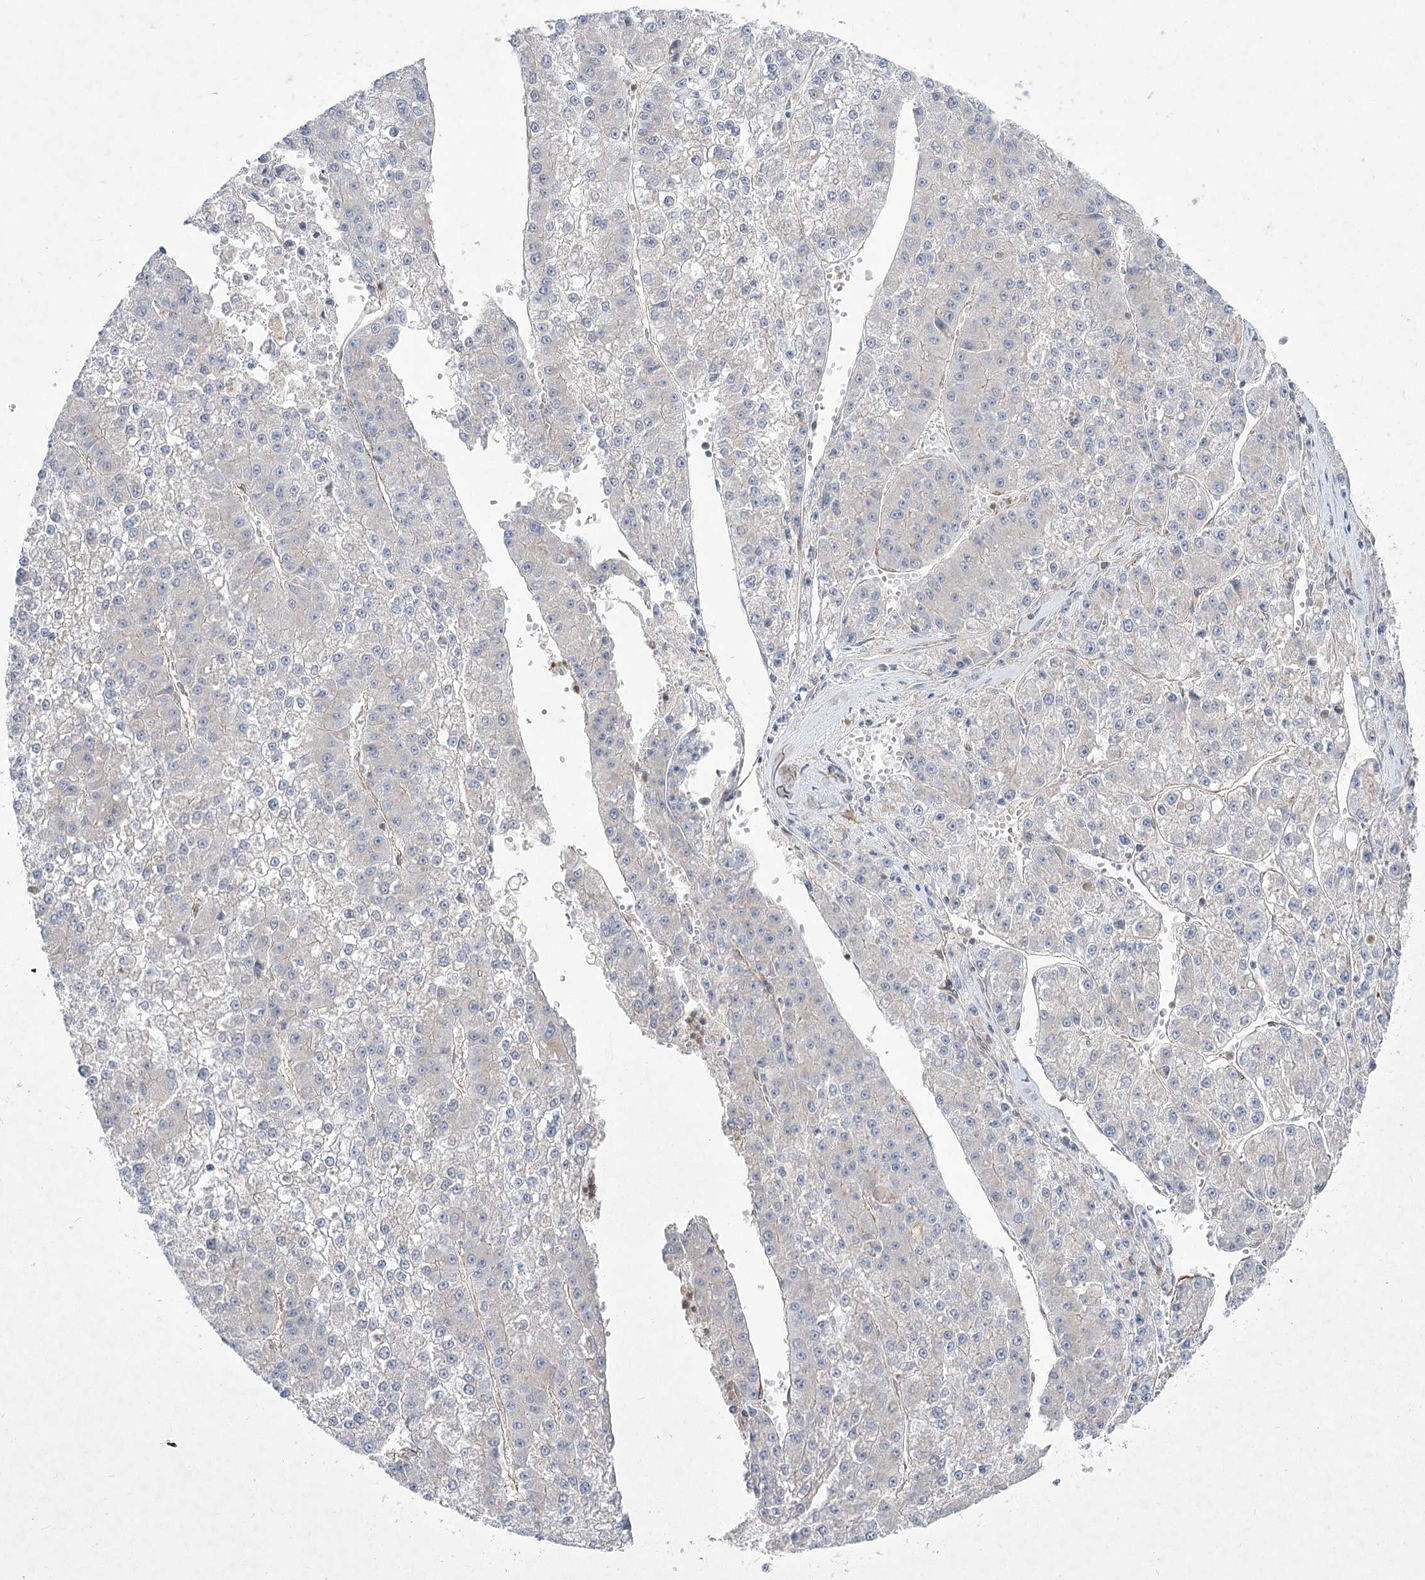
{"staining": {"intensity": "negative", "quantity": "none", "location": "none"}, "tissue": "liver cancer", "cell_type": "Tumor cells", "image_type": "cancer", "snomed": [{"axis": "morphology", "description": "Carcinoma, Hepatocellular, NOS"}, {"axis": "topography", "description": "Liver"}], "caption": "Image shows no protein positivity in tumor cells of liver cancer tissue.", "gene": "SH3BP5L", "patient": {"sex": "female", "age": 73}}